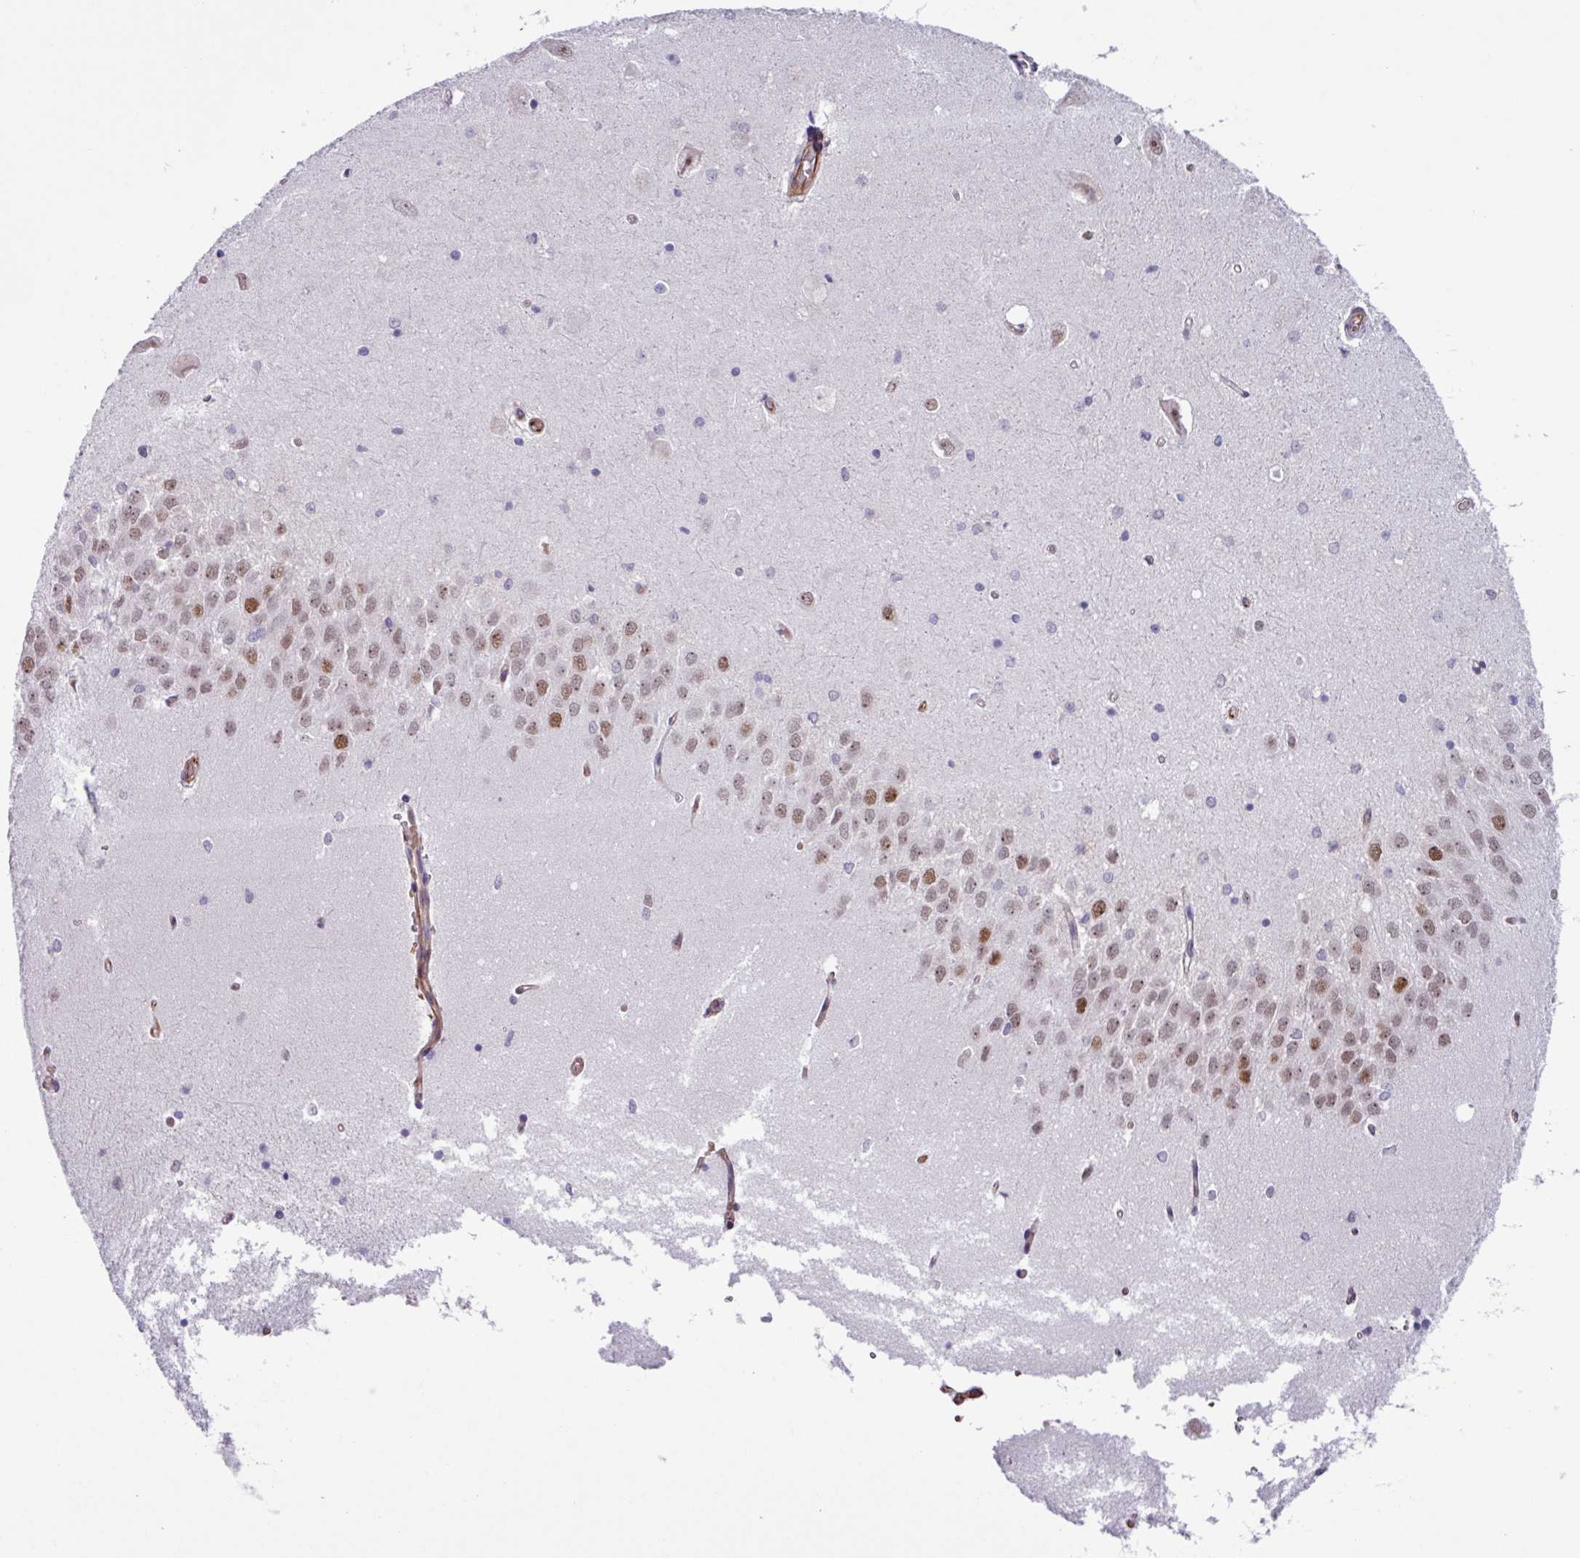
{"staining": {"intensity": "negative", "quantity": "none", "location": "none"}, "tissue": "hippocampus", "cell_type": "Glial cells", "image_type": "normal", "snomed": [{"axis": "morphology", "description": "Normal tissue, NOS"}, {"axis": "topography", "description": "Hippocampus"}], "caption": "This is an IHC histopathology image of normal hippocampus. There is no positivity in glial cells.", "gene": "CHD3", "patient": {"sex": "male", "age": 45}}